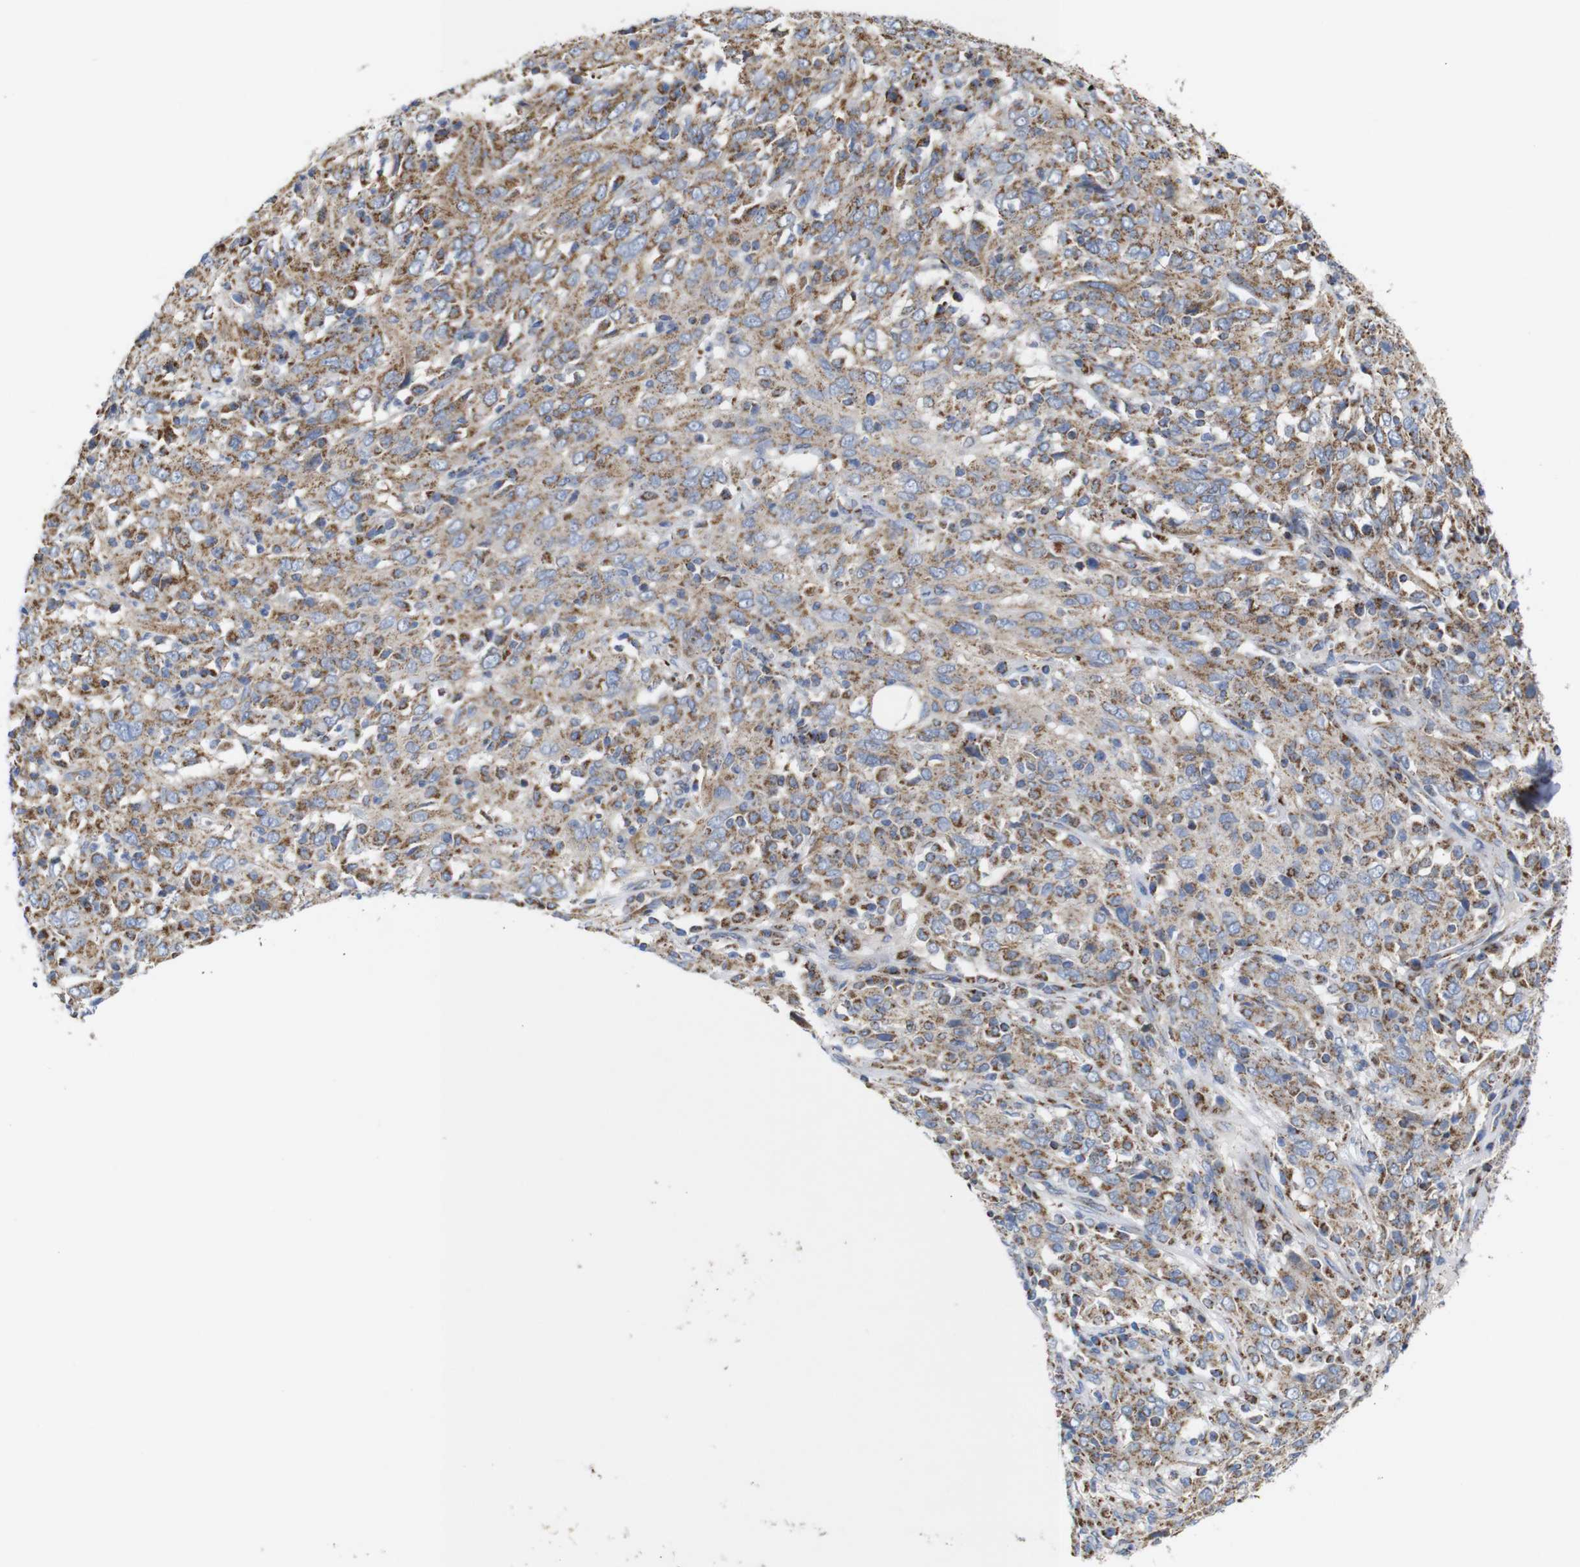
{"staining": {"intensity": "moderate", "quantity": ">75%", "location": "cytoplasmic/membranous"}, "tissue": "cervical cancer", "cell_type": "Tumor cells", "image_type": "cancer", "snomed": [{"axis": "morphology", "description": "Squamous cell carcinoma, NOS"}, {"axis": "topography", "description": "Cervix"}], "caption": "Moderate cytoplasmic/membranous expression for a protein is present in approximately >75% of tumor cells of cervical squamous cell carcinoma using immunohistochemistry (IHC).", "gene": "FAM171B", "patient": {"sex": "female", "age": 46}}